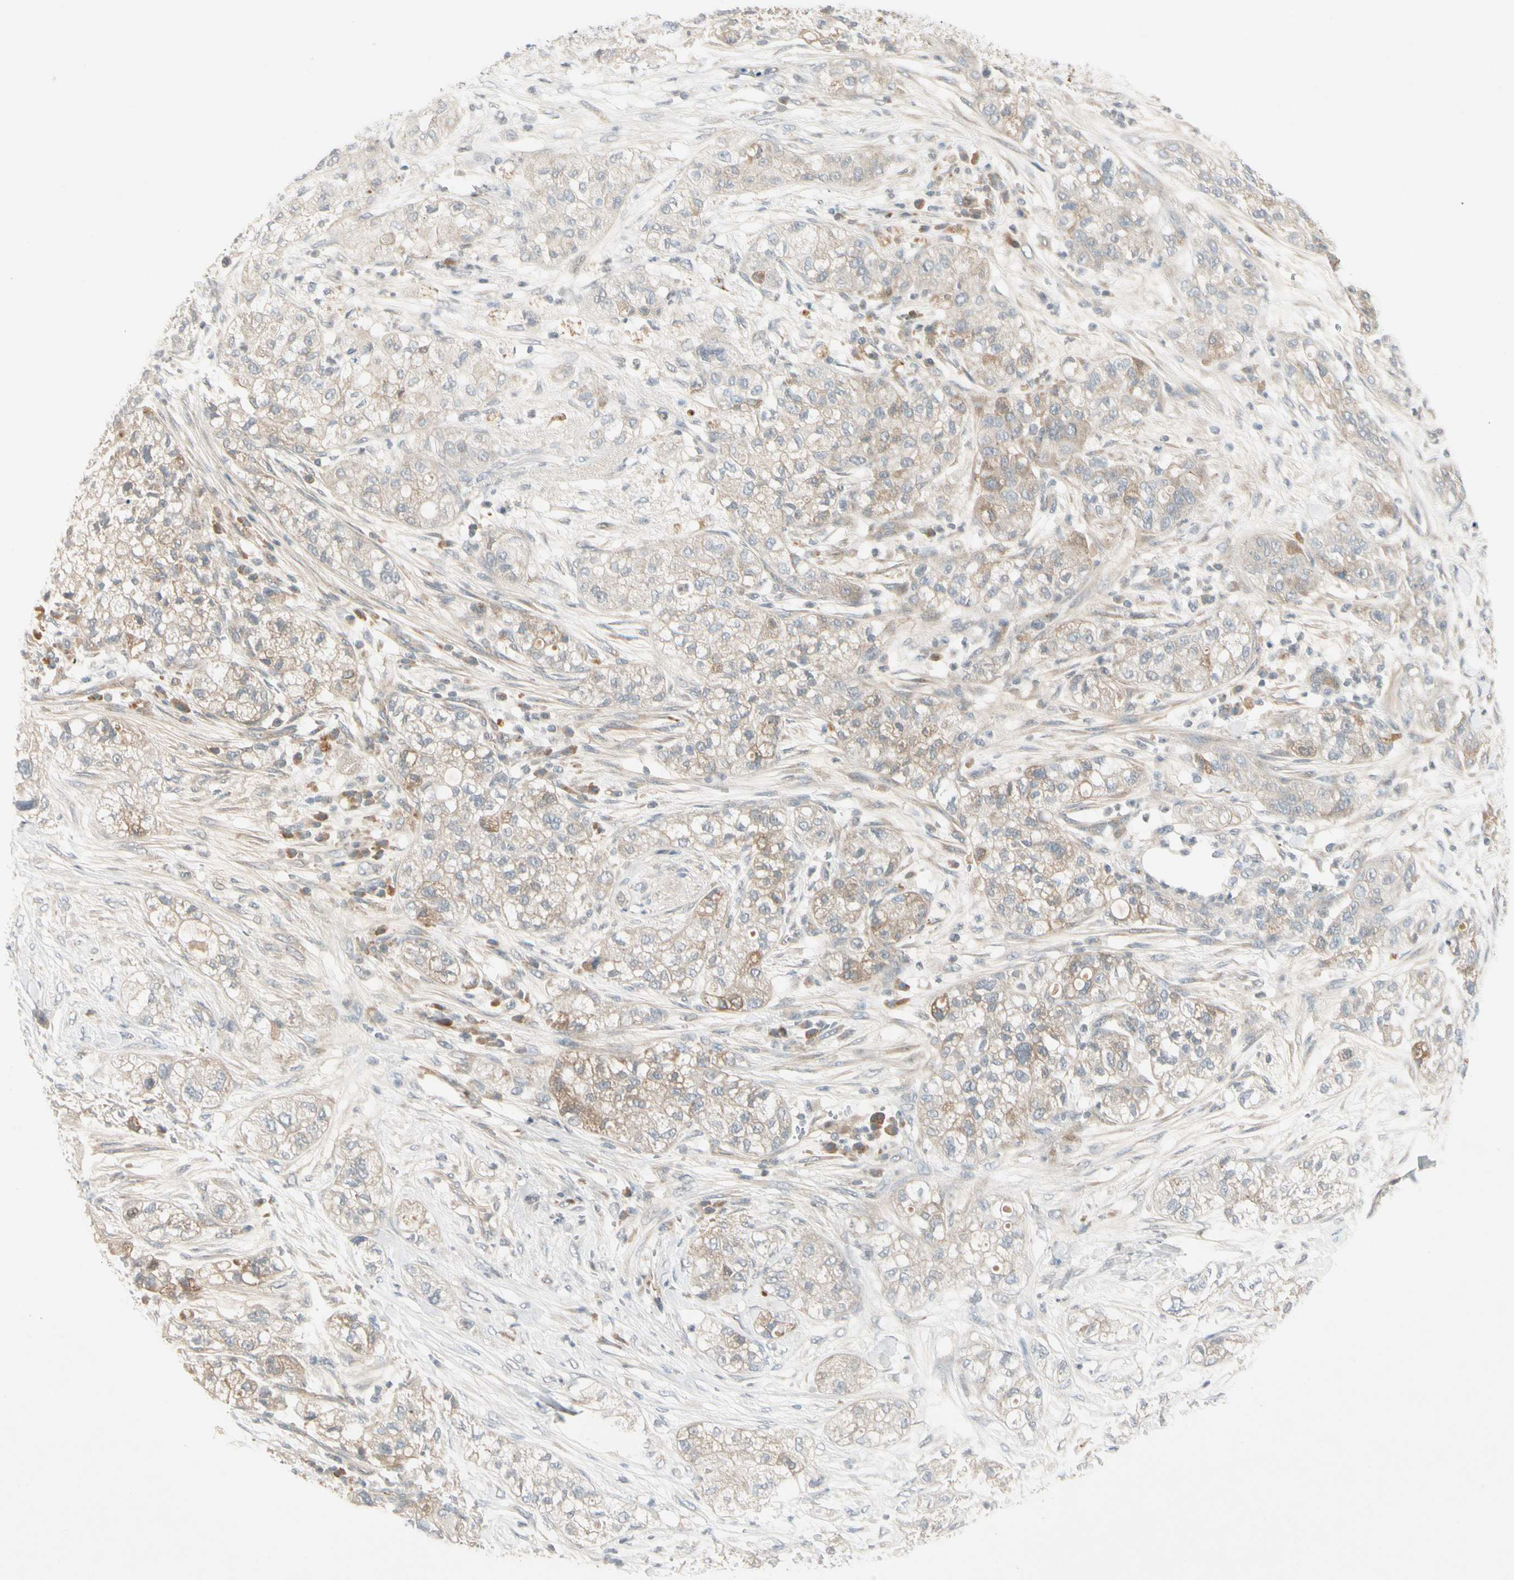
{"staining": {"intensity": "weak", "quantity": "25%-75%", "location": "cytoplasmic/membranous"}, "tissue": "pancreatic cancer", "cell_type": "Tumor cells", "image_type": "cancer", "snomed": [{"axis": "morphology", "description": "Adenocarcinoma, NOS"}, {"axis": "topography", "description": "Pancreas"}], "caption": "Weak cytoplasmic/membranous protein positivity is seen in approximately 25%-75% of tumor cells in pancreatic cancer (adenocarcinoma). The protein of interest is stained brown, and the nuclei are stained in blue (DAB IHC with brightfield microscopy, high magnification).", "gene": "ICAM5", "patient": {"sex": "female", "age": 78}}